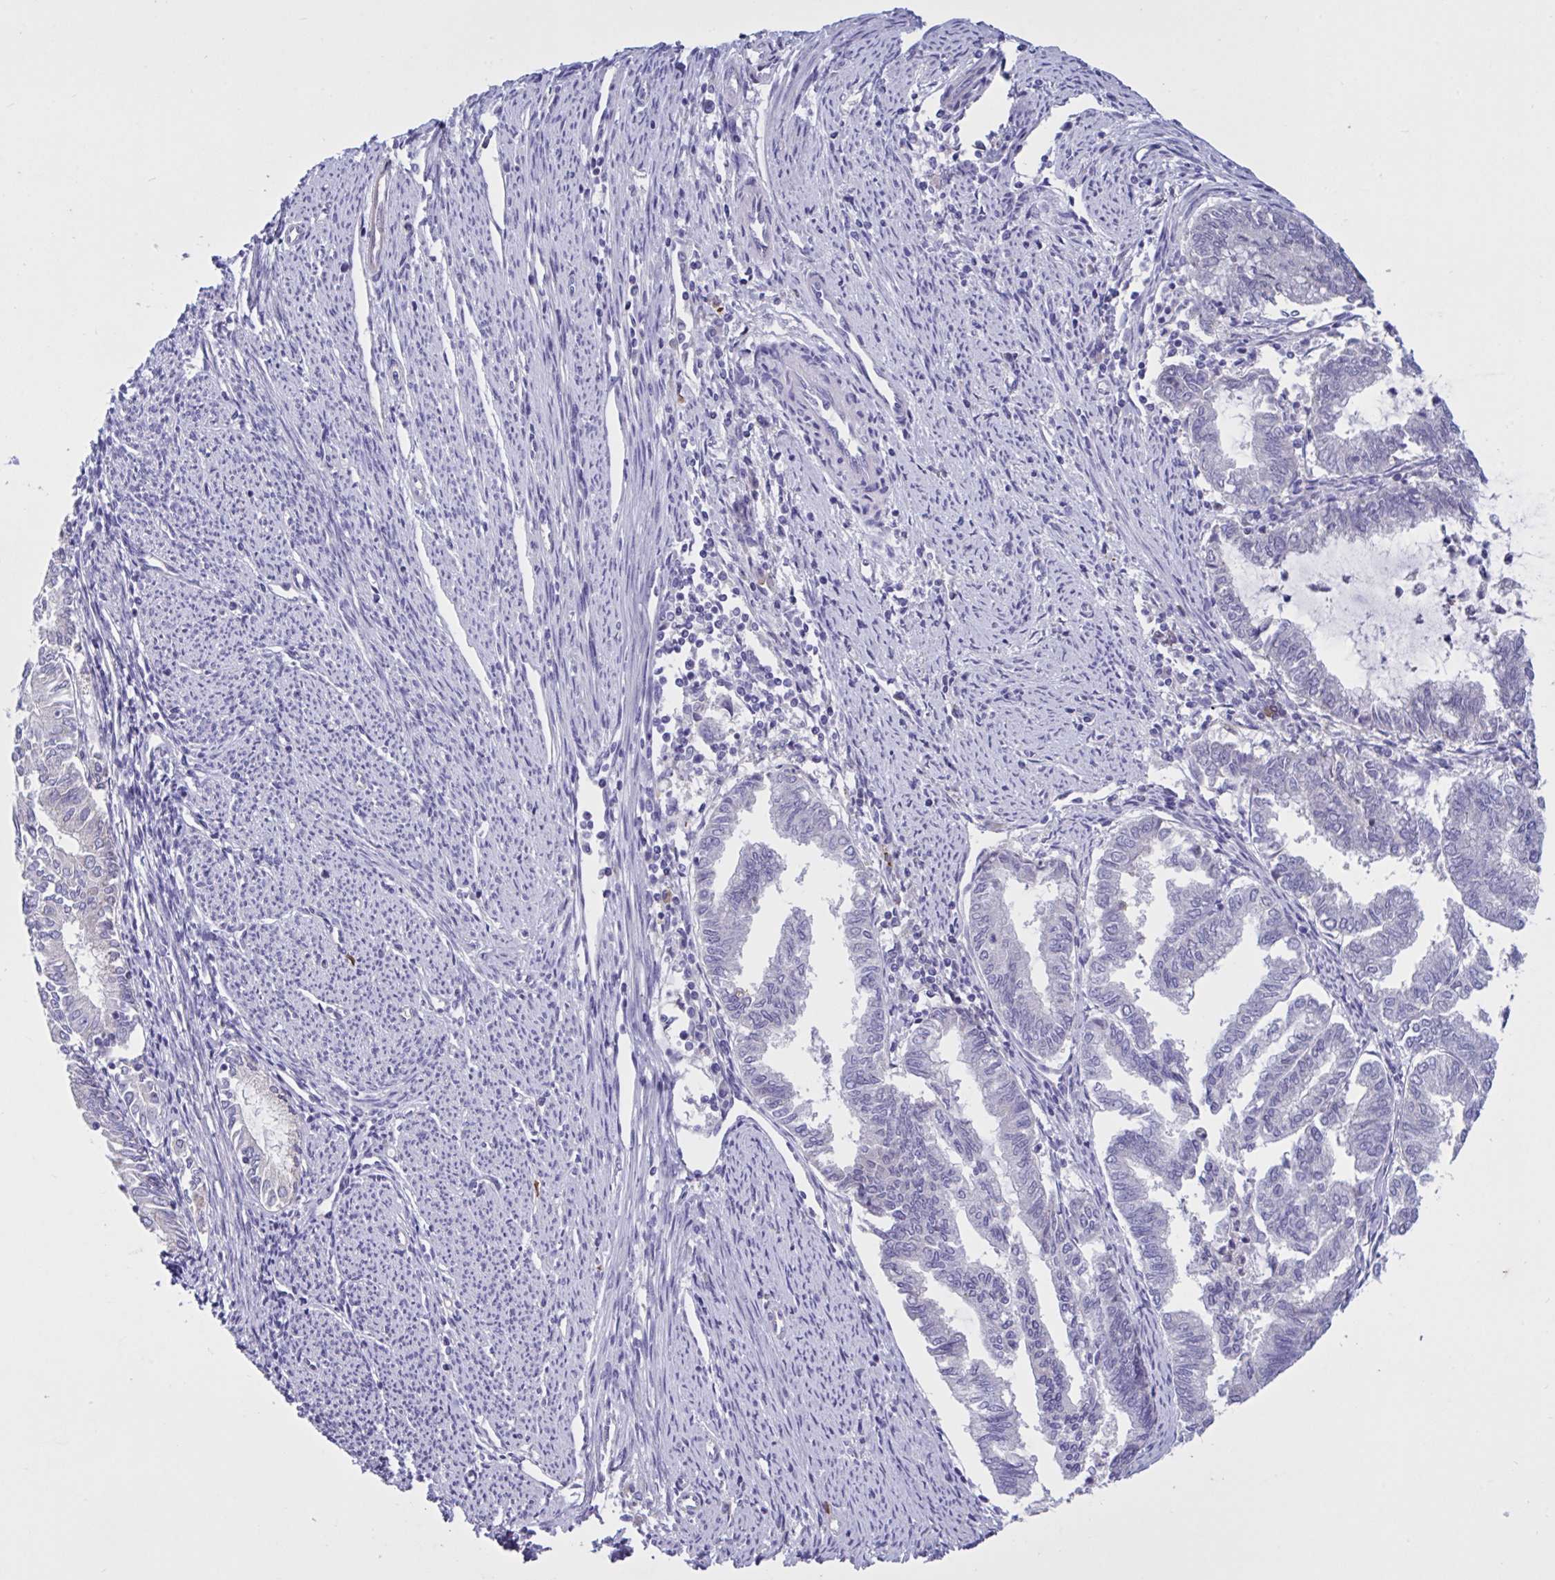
{"staining": {"intensity": "negative", "quantity": "none", "location": "none"}, "tissue": "endometrial cancer", "cell_type": "Tumor cells", "image_type": "cancer", "snomed": [{"axis": "morphology", "description": "Adenocarcinoma, NOS"}, {"axis": "topography", "description": "Endometrium"}], "caption": "Immunohistochemistry micrograph of neoplastic tissue: human endometrial adenocarcinoma stained with DAB demonstrates no significant protein expression in tumor cells. Nuclei are stained in blue.", "gene": "SLC66A1", "patient": {"sex": "female", "age": 79}}